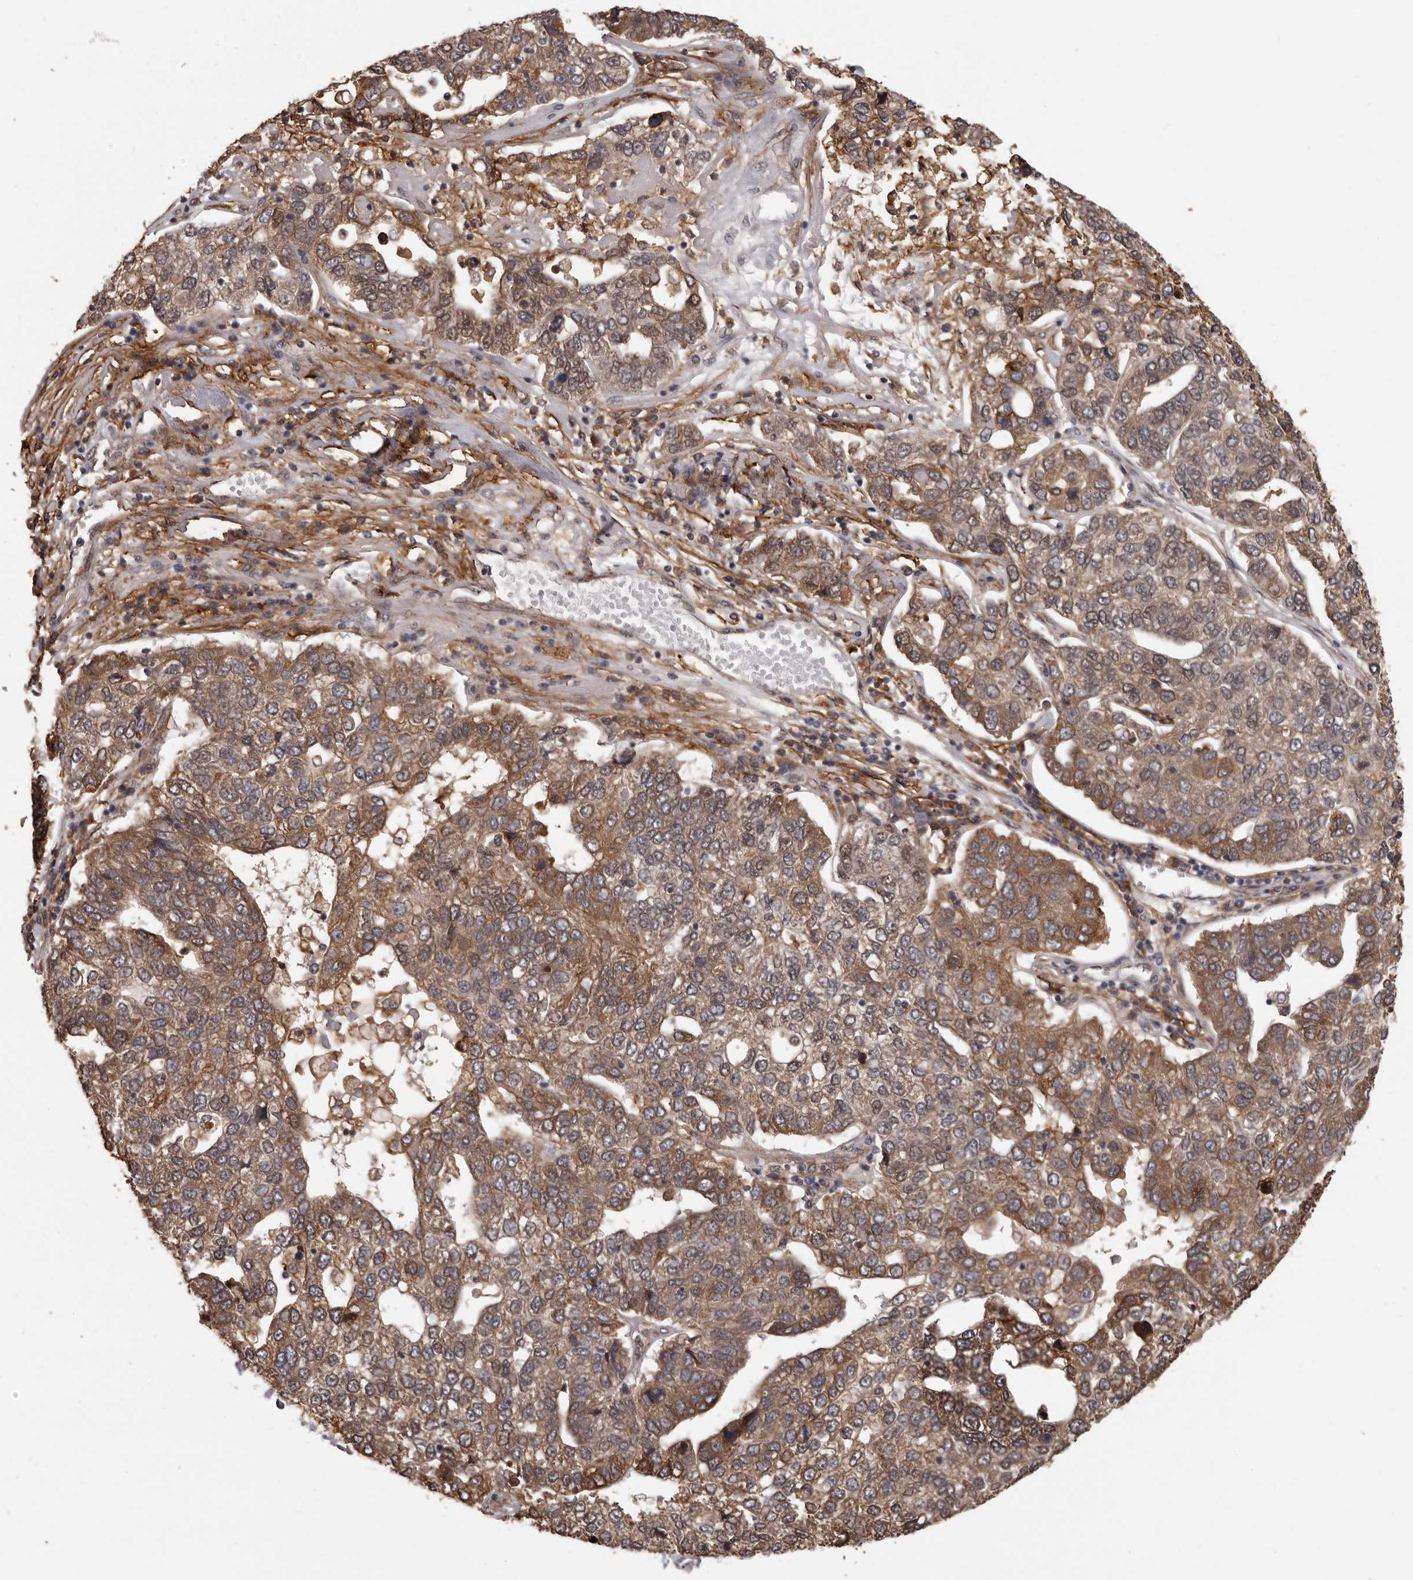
{"staining": {"intensity": "moderate", "quantity": ">75%", "location": "cytoplasmic/membranous"}, "tissue": "pancreatic cancer", "cell_type": "Tumor cells", "image_type": "cancer", "snomed": [{"axis": "morphology", "description": "Adenocarcinoma, NOS"}, {"axis": "topography", "description": "Pancreas"}], "caption": "Immunohistochemistry (IHC) (DAB) staining of human pancreatic cancer (adenocarcinoma) reveals moderate cytoplasmic/membranous protein expression in about >75% of tumor cells.", "gene": "SLITRK6", "patient": {"sex": "female", "age": 61}}